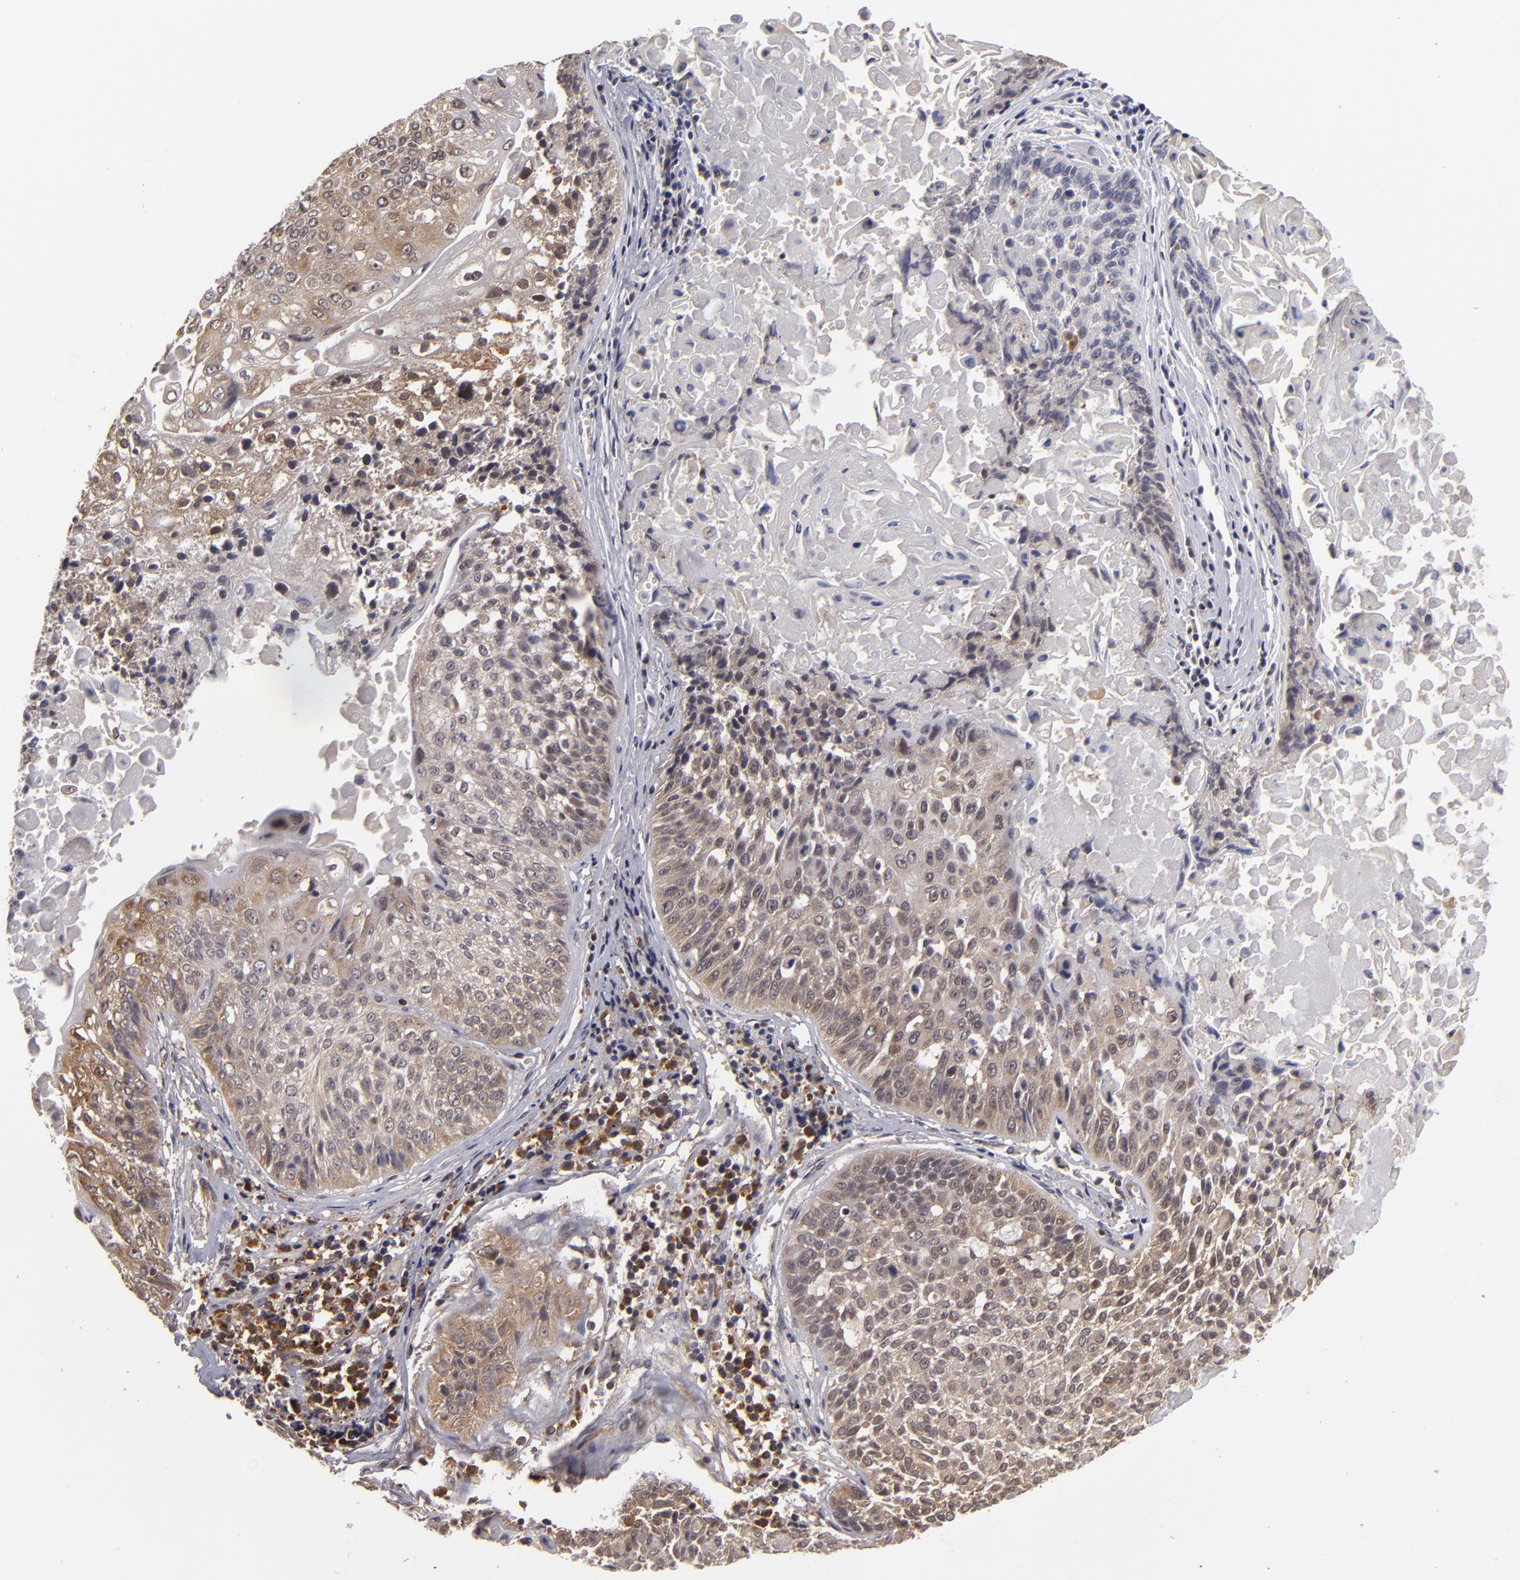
{"staining": {"intensity": "moderate", "quantity": ">75%", "location": "cytoplasmic/membranous"}, "tissue": "lung cancer", "cell_type": "Tumor cells", "image_type": "cancer", "snomed": [{"axis": "morphology", "description": "Adenocarcinoma, NOS"}, {"axis": "topography", "description": "Lung"}], "caption": "Human lung adenocarcinoma stained with a protein marker shows moderate staining in tumor cells.", "gene": "MAPK3", "patient": {"sex": "male", "age": 60}}